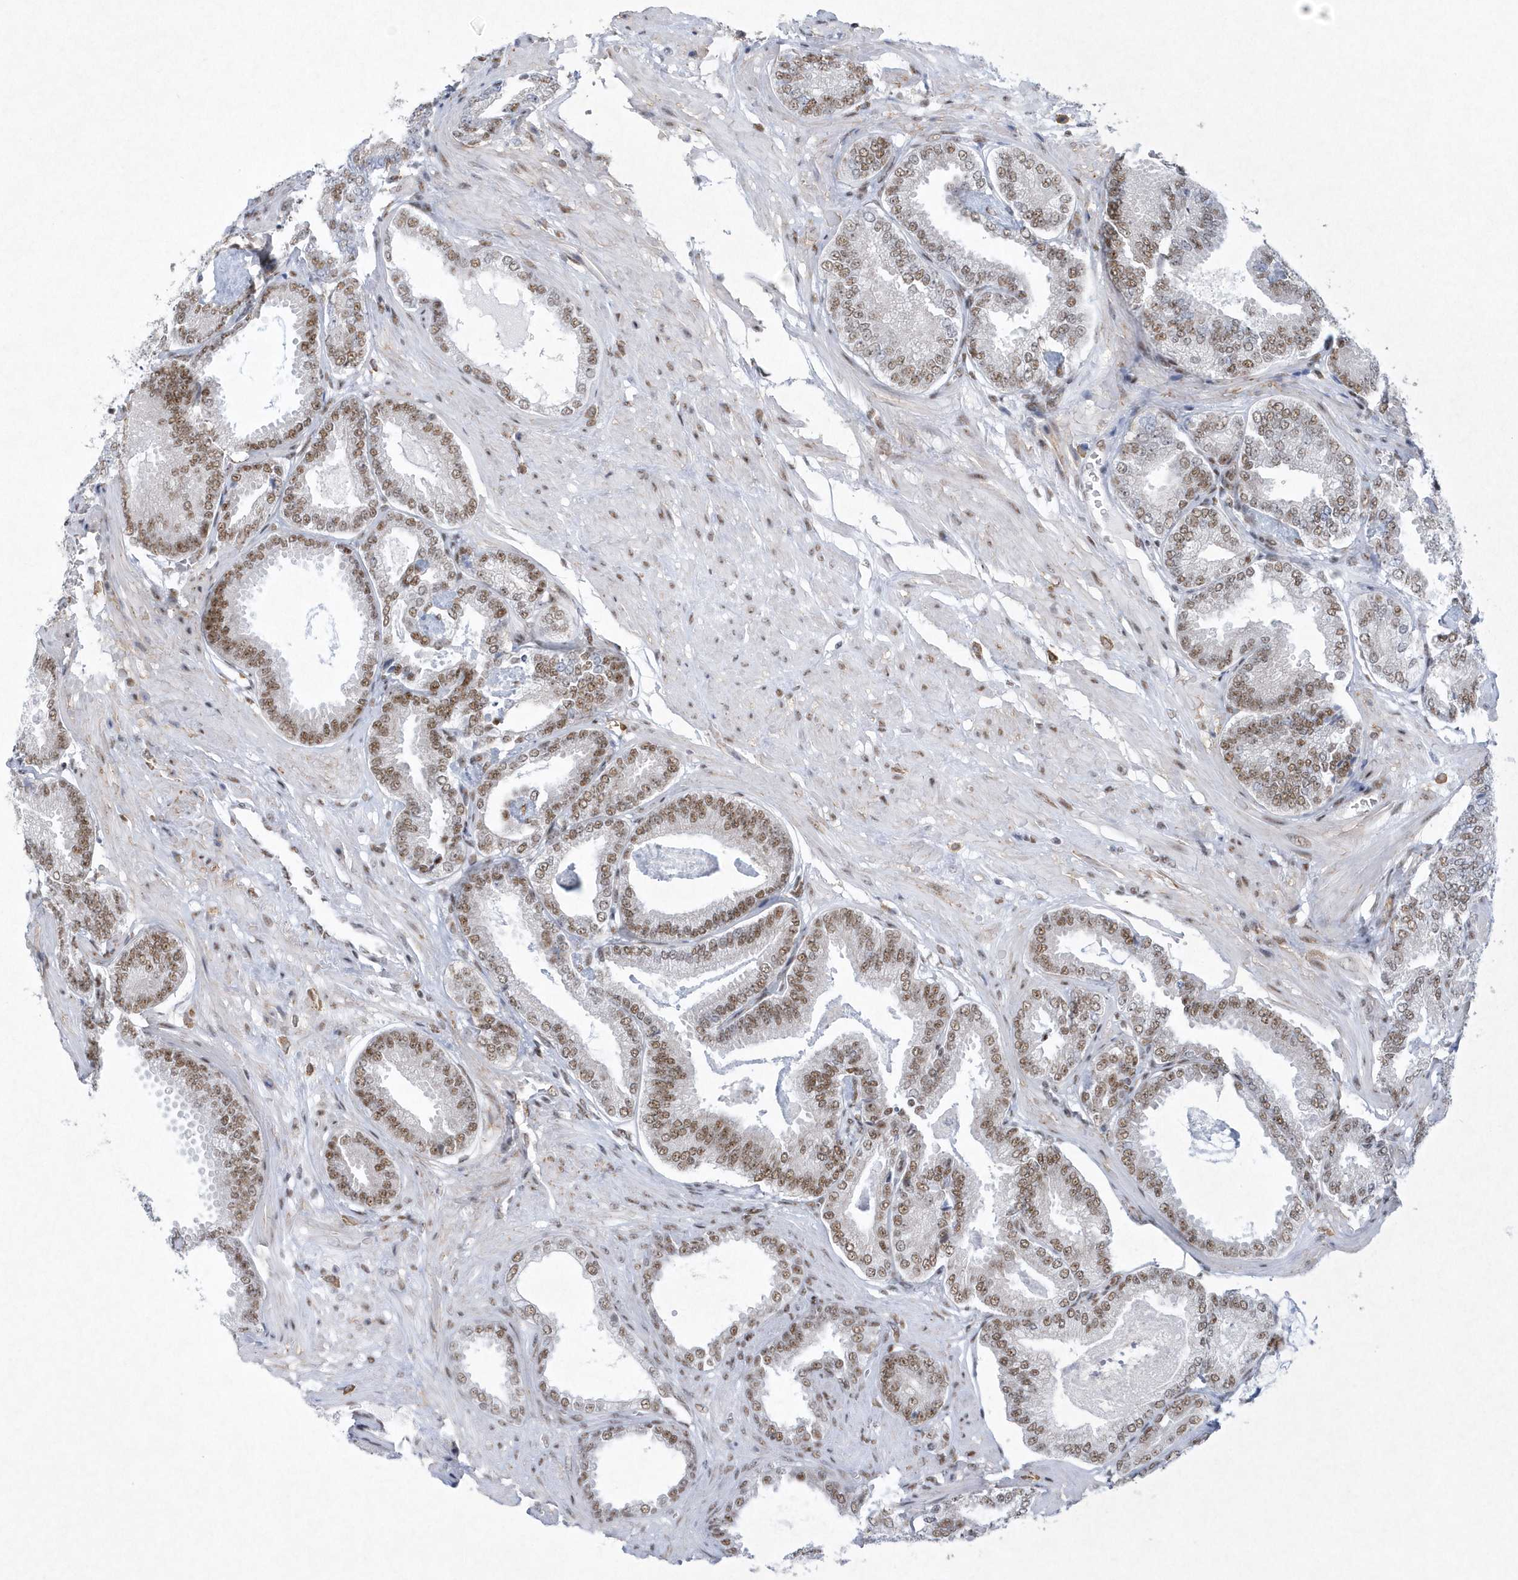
{"staining": {"intensity": "moderate", "quantity": ">75%", "location": "nuclear"}, "tissue": "prostate cancer", "cell_type": "Tumor cells", "image_type": "cancer", "snomed": [{"axis": "morphology", "description": "Adenocarcinoma, Low grade"}, {"axis": "topography", "description": "Prostate"}], "caption": "There is medium levels of moderate nuclear positivity in tumor cells of adenocarcinoma (low-grade) (prostate), as demonstrated by immunohistochemical staining (brown color).", "gene": "DCLRE1A", "patient": {"sex": "male", "age": 71}}